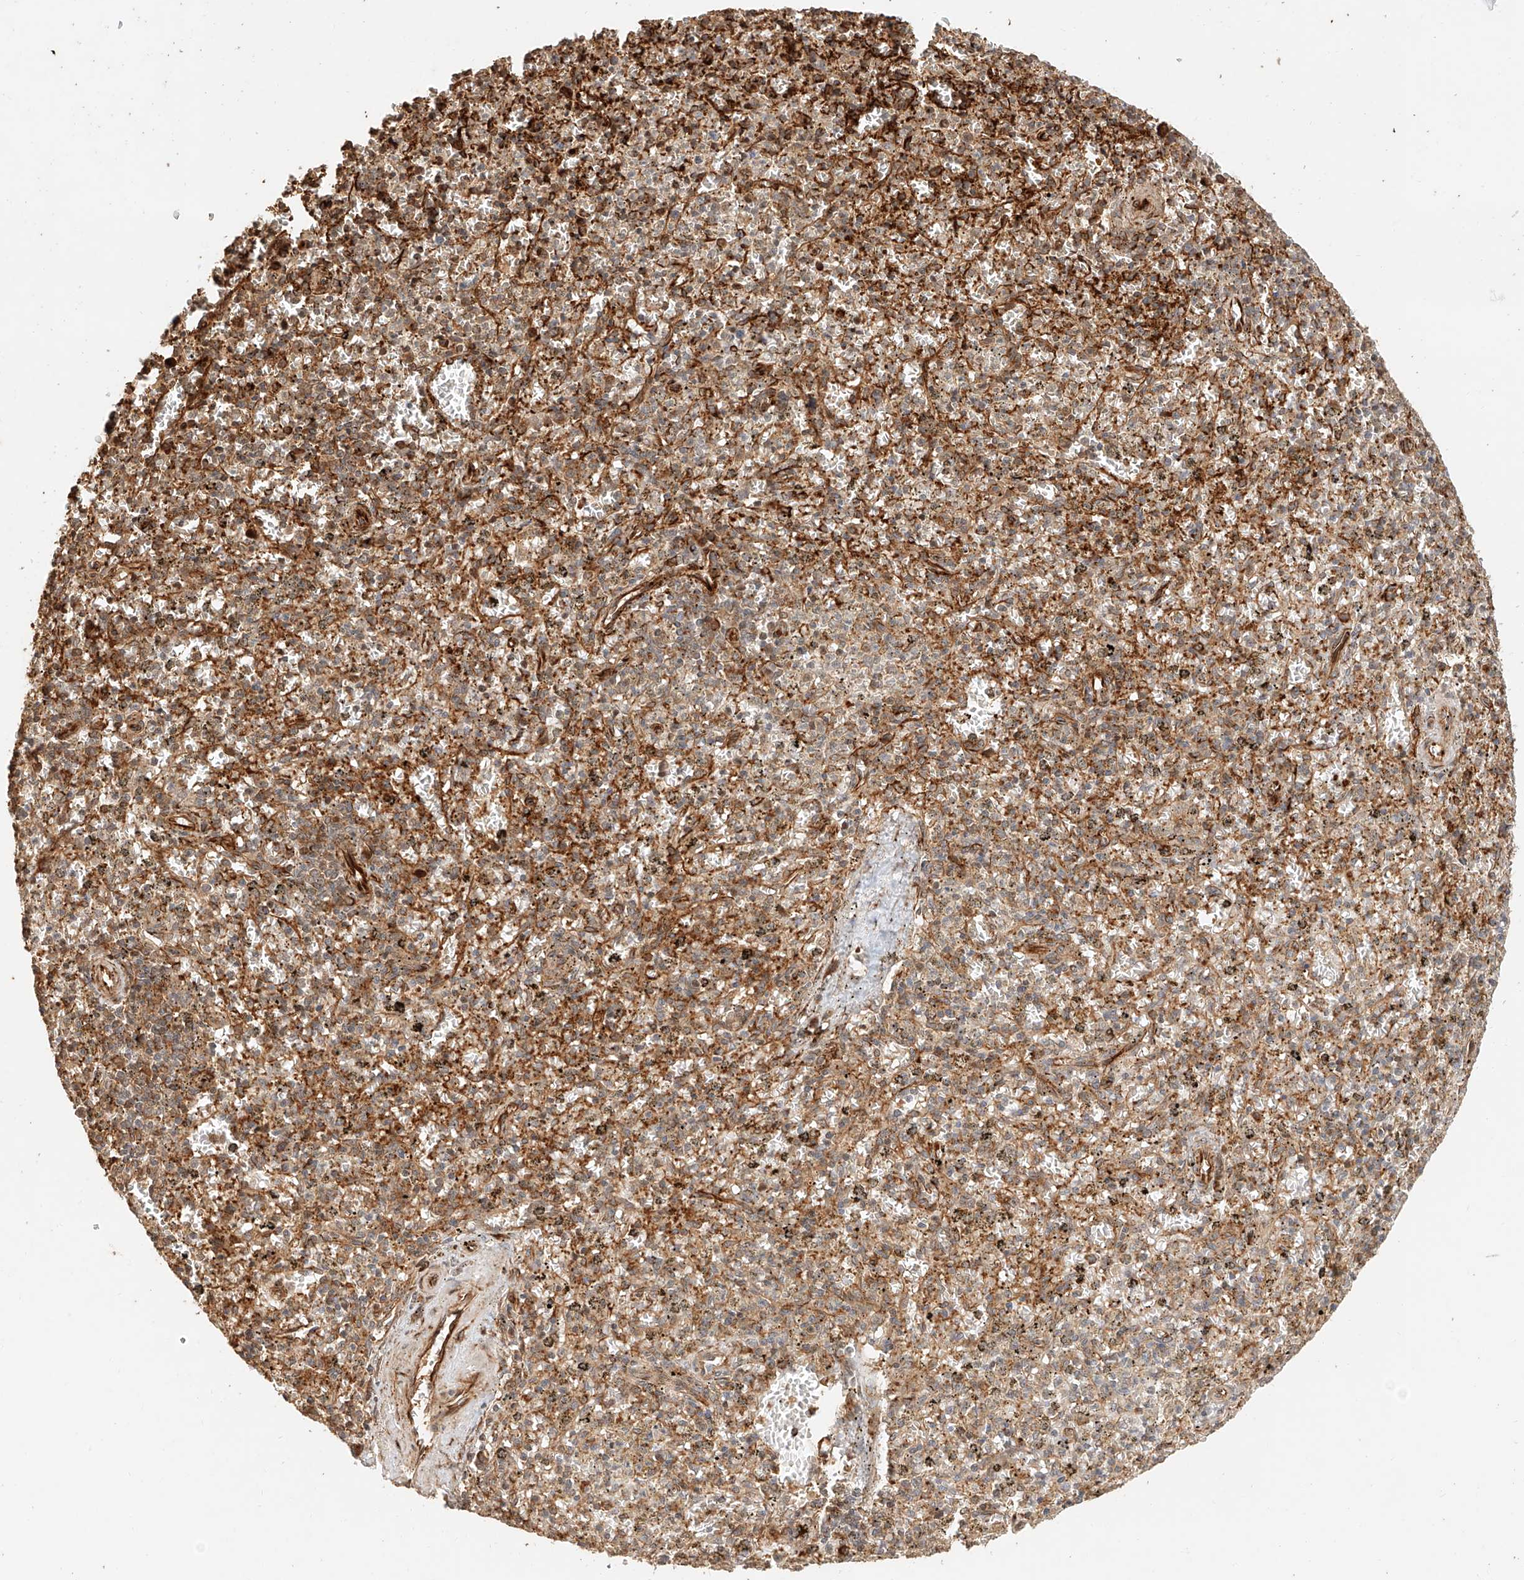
{"staining": {"intensity": "moderate", "quantity": "25%-75%", "location": "cytoplasmic/membranous"}, "tissue": "spleen", "cell_type": "Cells in red pulp", "image_type": "normal", "snomed": [{"axis": "morphology", "description": "Normal tissue, NOS"}, {"axis": "topography", "description": "Spleen"}], "caption": "This histopathology image demonstrates normal spleen stained with immunohistochemistry (IHC) to label a protein in brown. The cytoplasmic/membranous of cells in red pulp show moderate positivity for the protein. Nuclei are counter-stained blue.", "gene": "NAP1L1", "patient": {"sex": "male", "age": 72}}